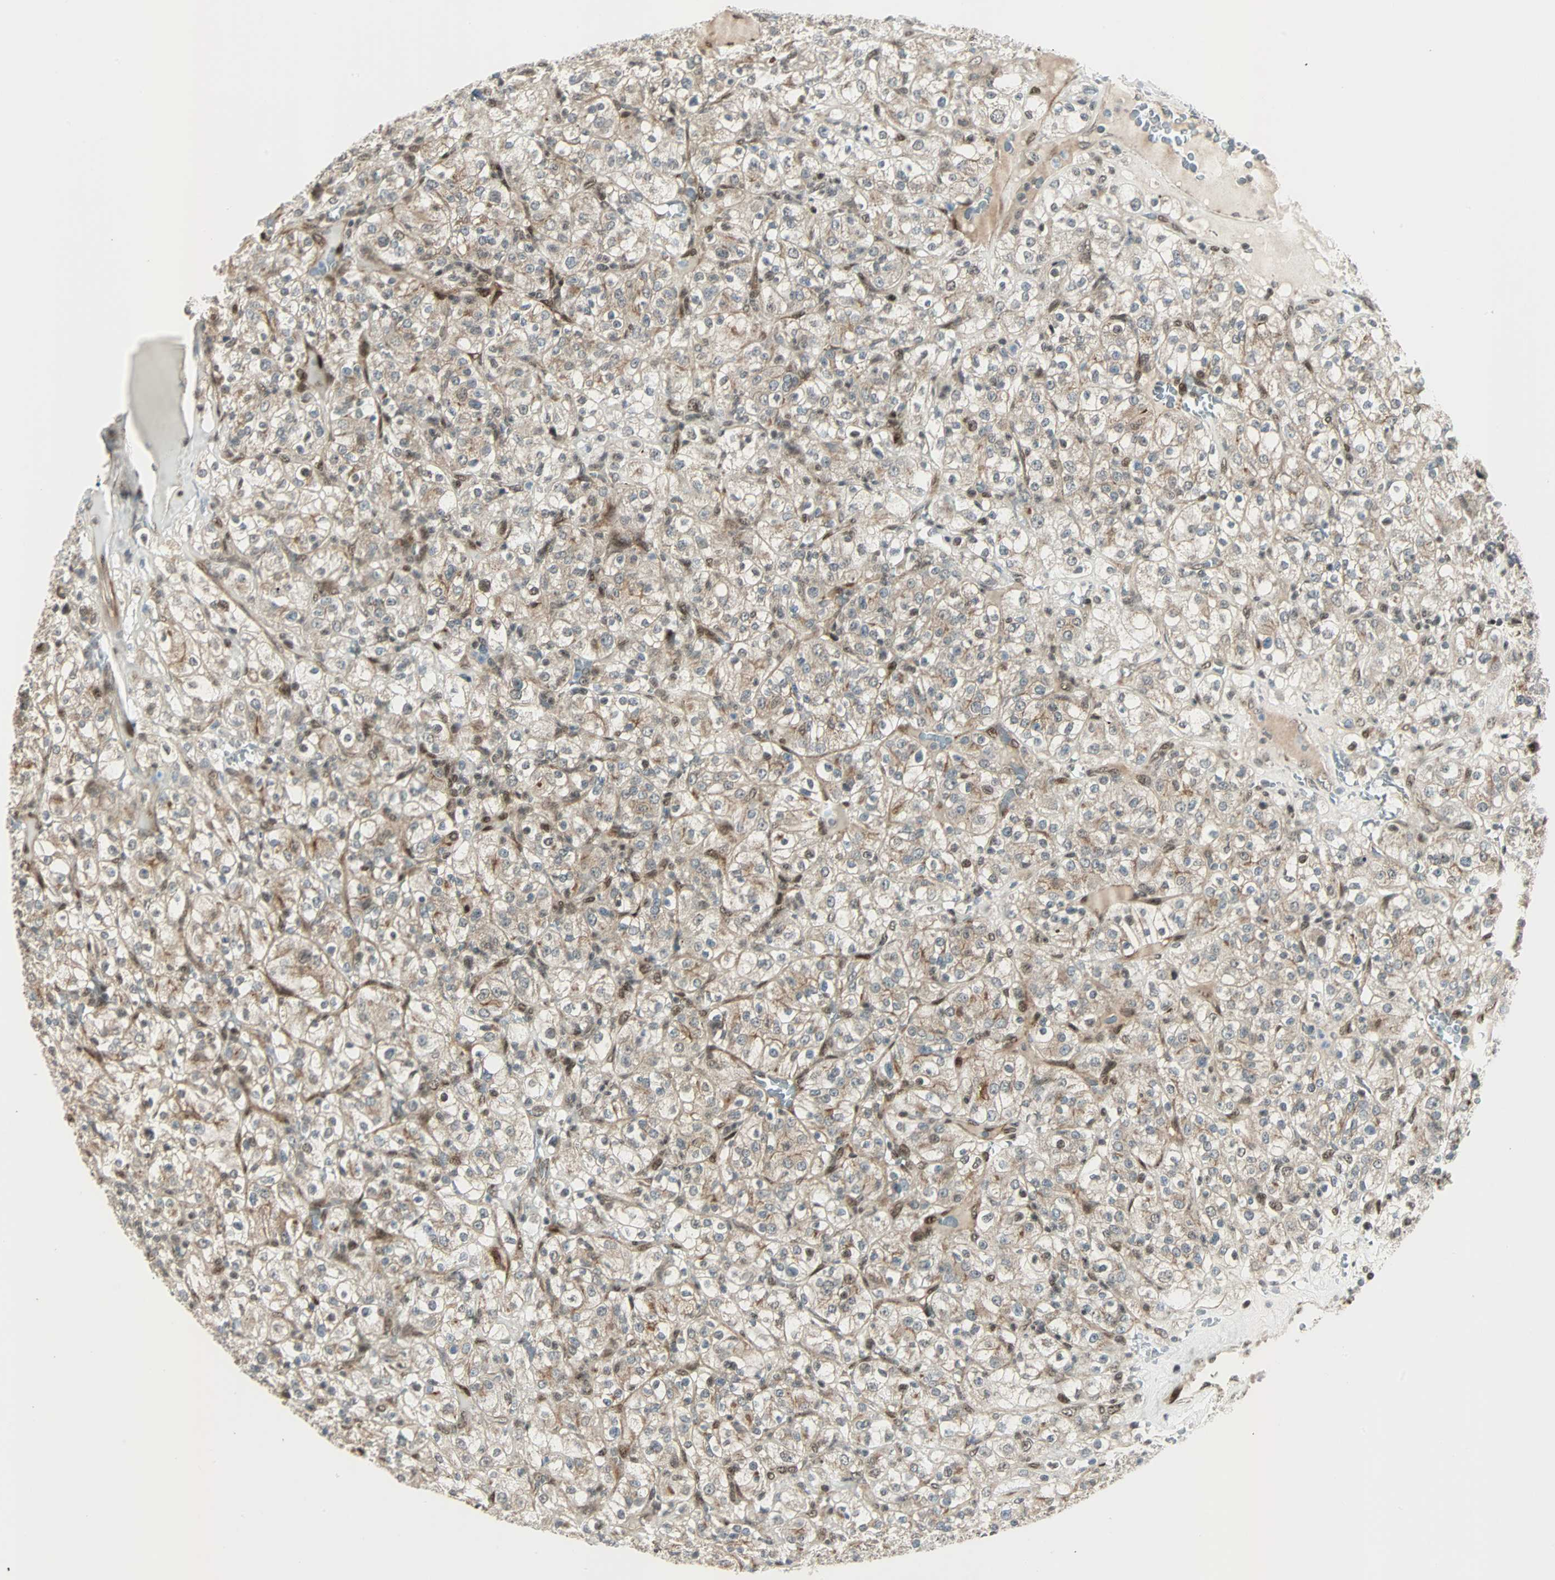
{"staining": {"intensity": "weak", "quantity": ">75%", "location": "cytoplasmic/membranous,nuclear"}, "tissue": "renal cancer", "cell_type": "Tumor cells", "image_type": "cancer", "snomed": [{"axis": "morphology", "description": "Normal tissue, NOS"}, {"axis": "morphology", "description": "Adenocarcinoma, NOS"}, {"axis": "topography", "description": "Kidney"}], "caption": "Renal cancer stained with DAB immunohistochemistry (IHC) shows low levels of weak cytoplasmic/membranous and nuclear expression in about >75% of tumor cells.", "gene": "CBX4", "patient": {"sex": "female", "age": 72}}